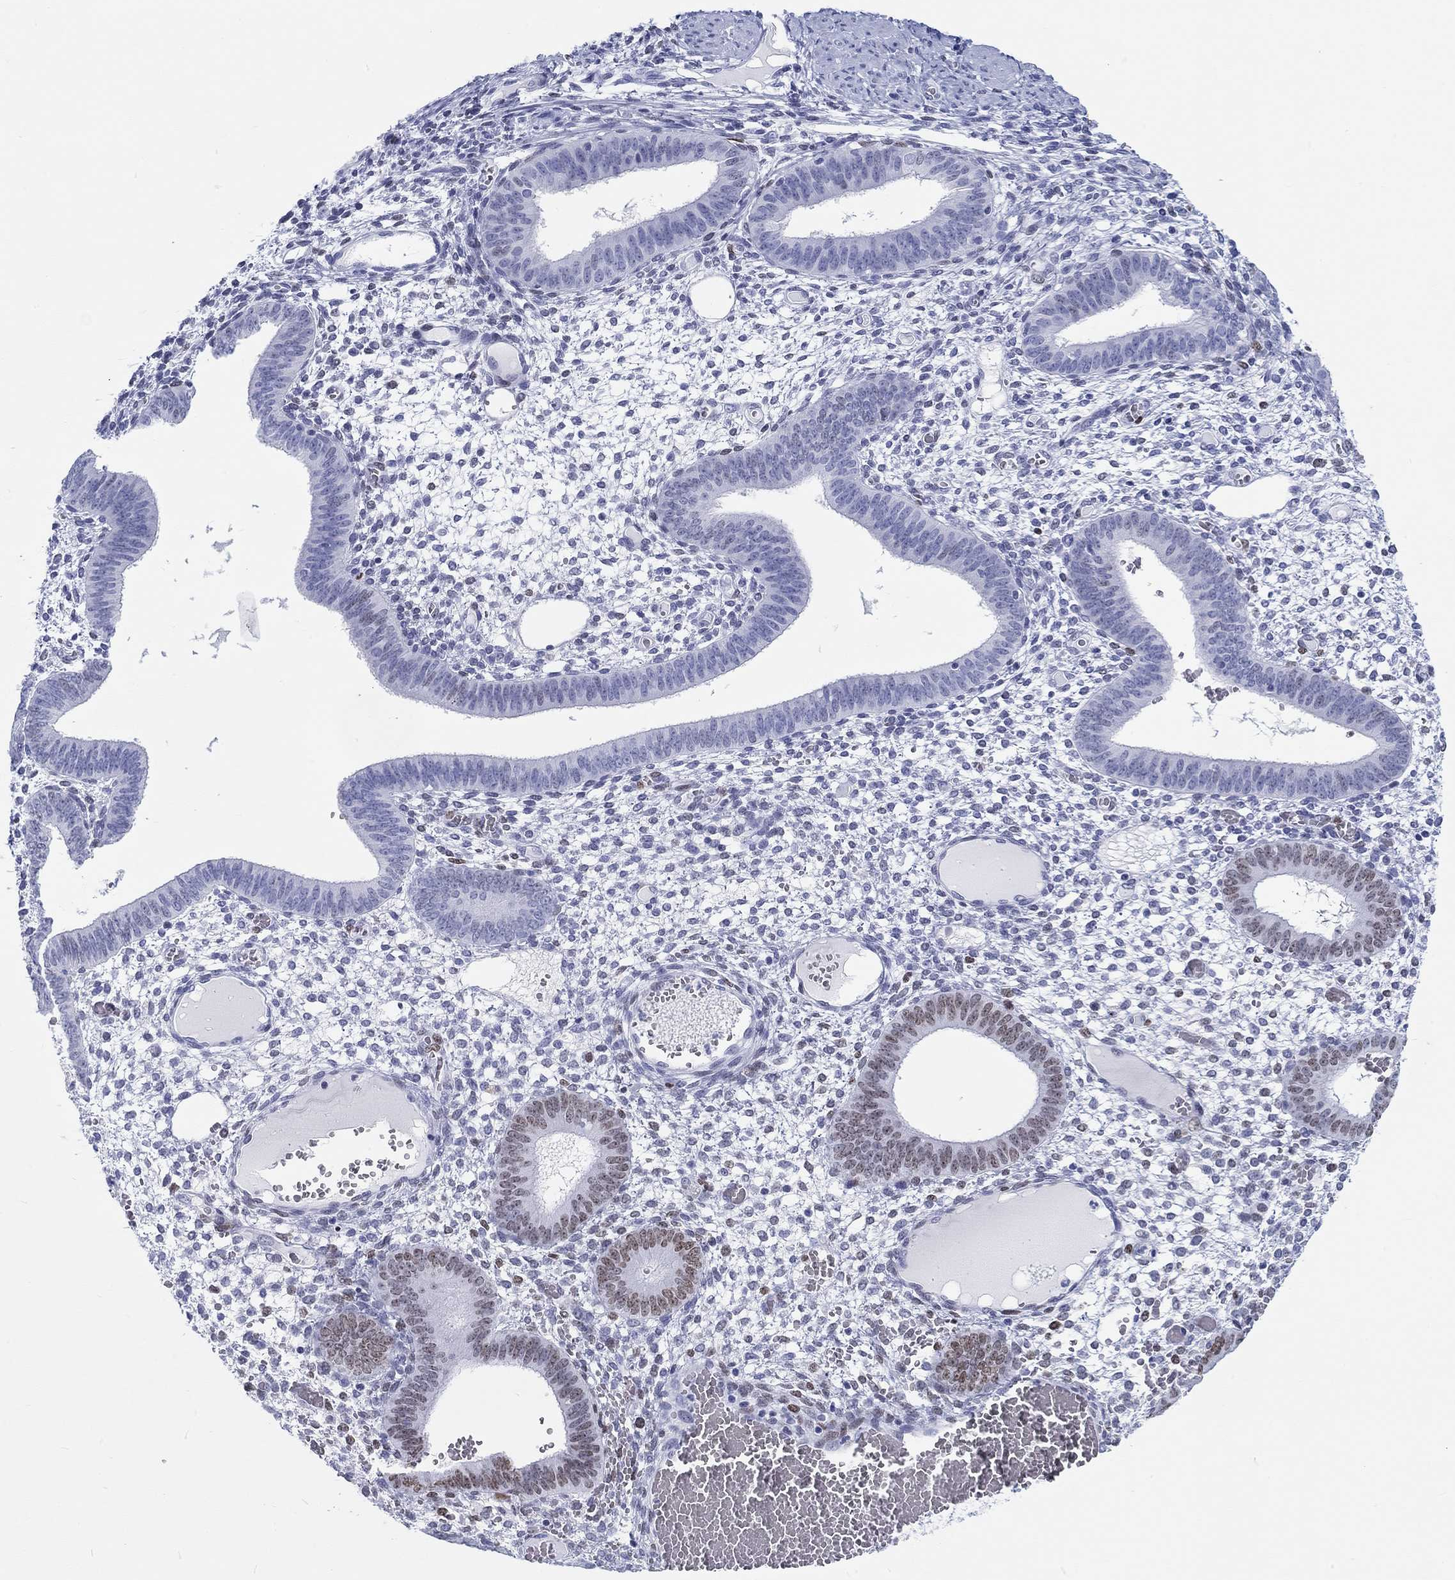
{"staining": {"intensity": "weak", "quantity": "25%-75%", "location": "nuclear"}, "tissue": "endometrium", "cell_type": "Cells in endometrial stroma", "image_type": "normal", "snomed": [{"axis": "morphology", "description": "Normal tissue, NOS"}, {"axis": "topography", "description": "Endometrium"}], "caption": "Protein expression analysis of benign endometrium exhibits weak nuclear staining in approximately 25%-75% of cells in endometrial stroma.", "gene": "H1", "patient": {"sex": "female", "age": 42}}